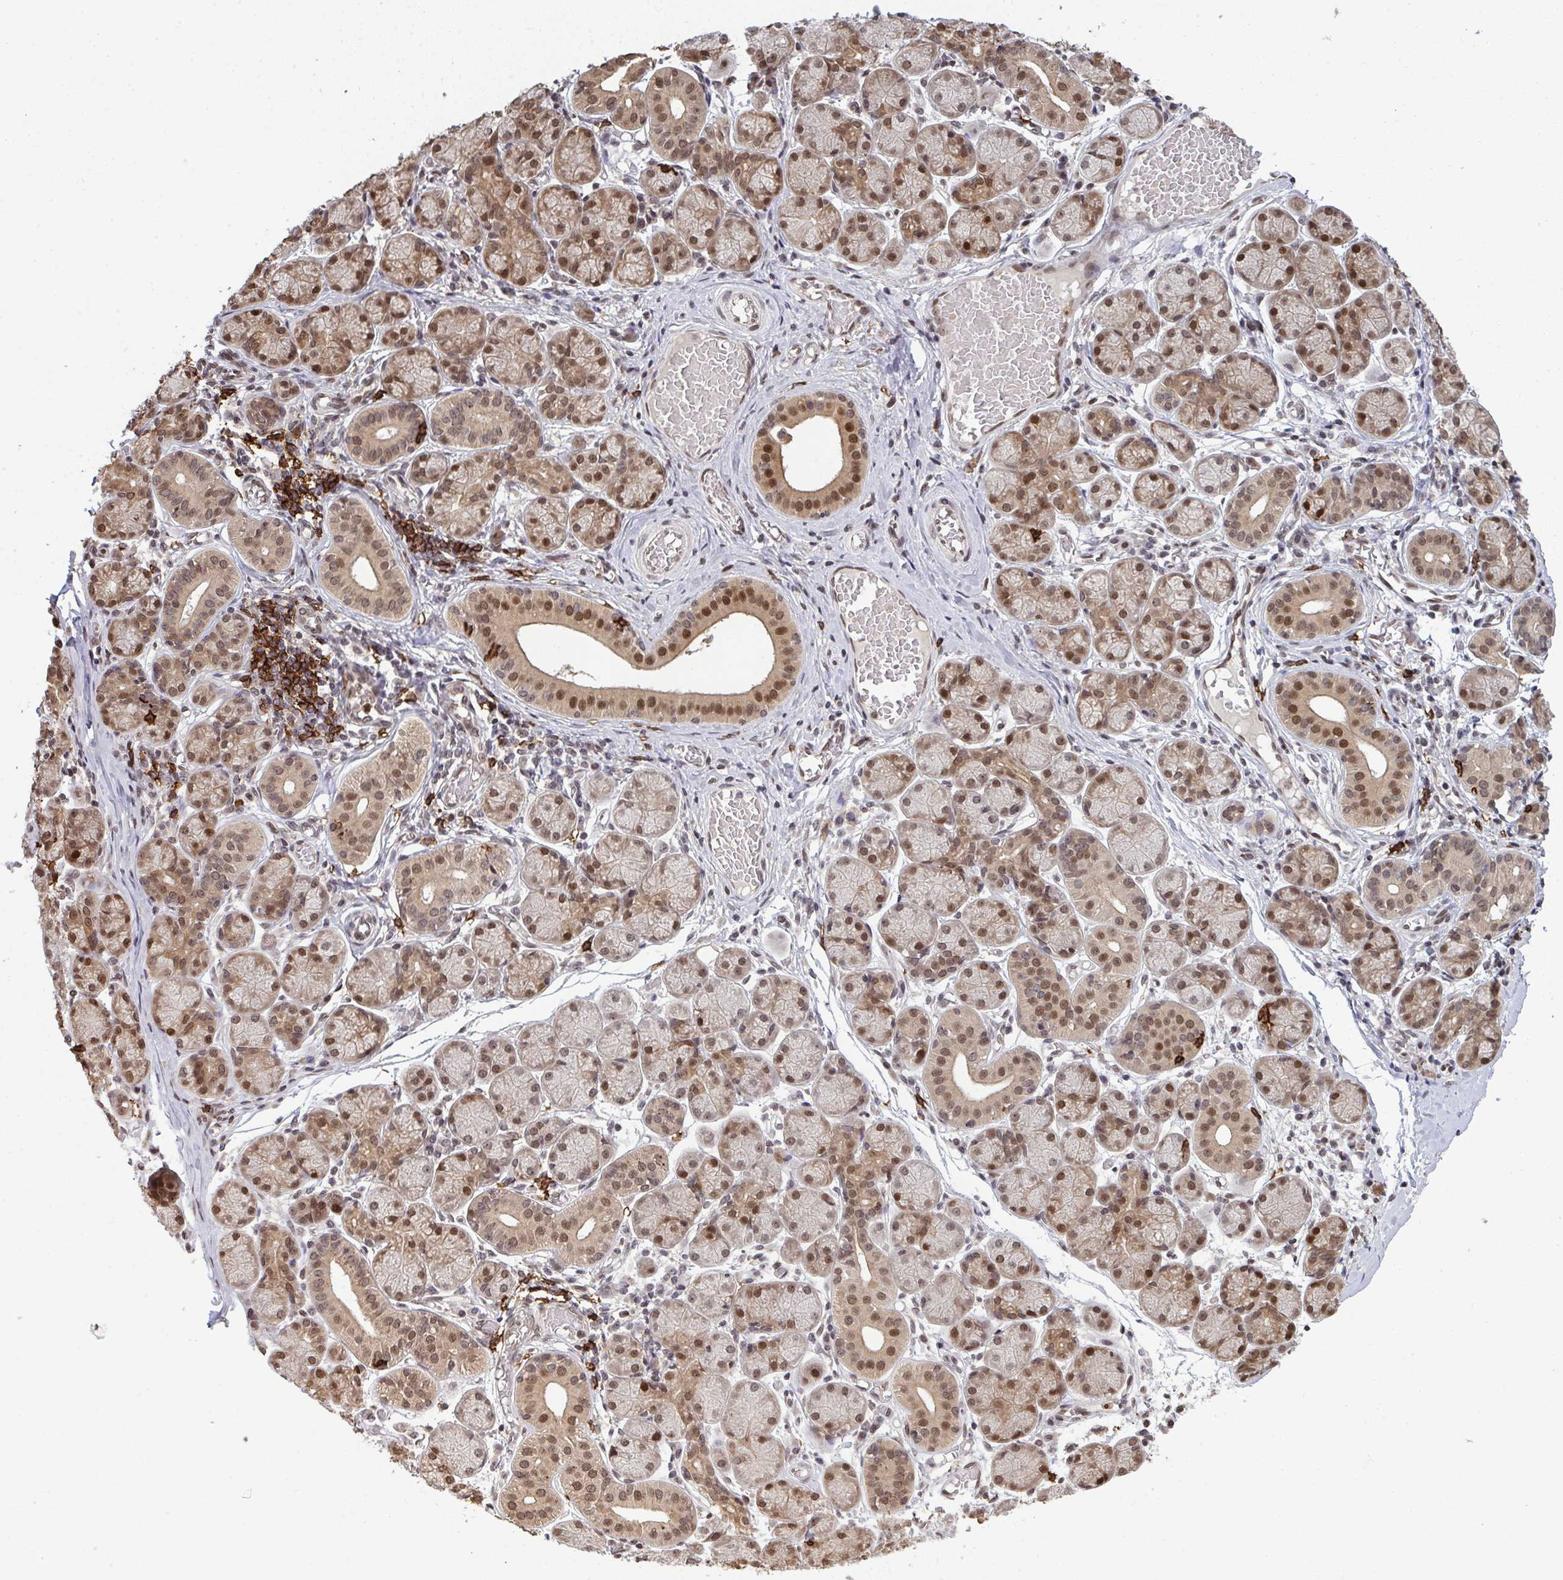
{"staining": {"intensity": "moderate", "quantity": "25%-75%", "location": "cytoplasmic/membranous,nuclear"}, "tissue": "salivary gland", "cell_type": "Glandular cells", "image_type": "normal", "snomed": [{"axis": "morphology", "description": "Normal tissue, NOS"}, {"axis": "topography", "description": "Salivary gland"}], "caption": "Immunohistochemical staining of benign human salivary gland exhibits moderate cytoplasmic/membranous,nuclear protein staining in about 25%-75% of glandular cells.", "gene": "UXT", "patient": {"sex": "female", "age": 24}}